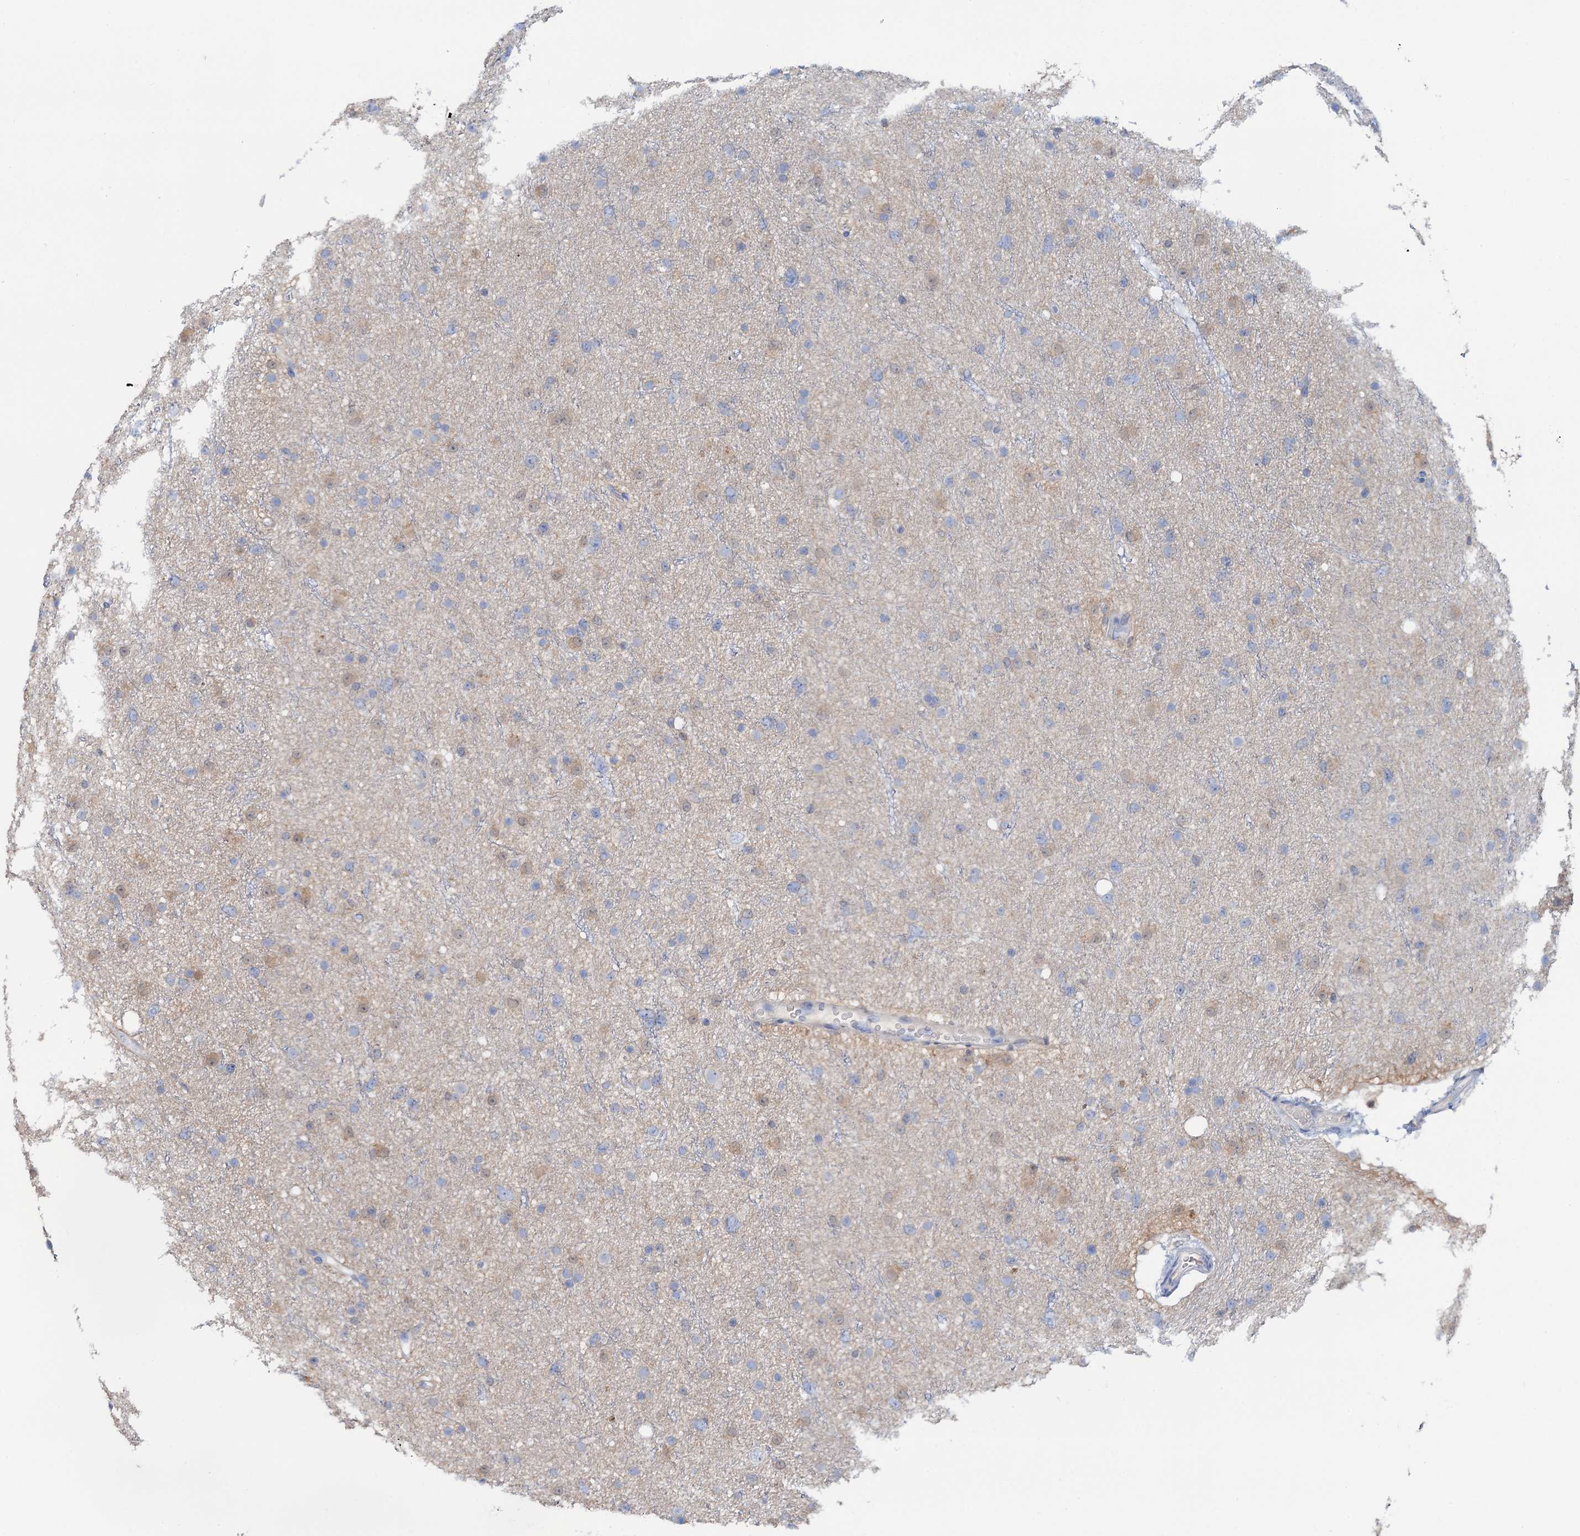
{"staining": {"intensity": "weak", "quantity": "<25%", "location": "cytoplasmic/membranous,nuclear"}, "tissue": "glioma", "cell_type": "Tumor cells", "image_type": "cancer", "snomed": [{"axis": "morphology", "description": "Glioma, malignant, Low grade"}, {"axis": "topography", "description": "Cerebral cortex"}], "caption": "The immunohistochemistry micrograph has no significant staining in tumor cells of glioma tissue.", "gene": "FAH", "patient": {"sex": "female", "age": 39}}